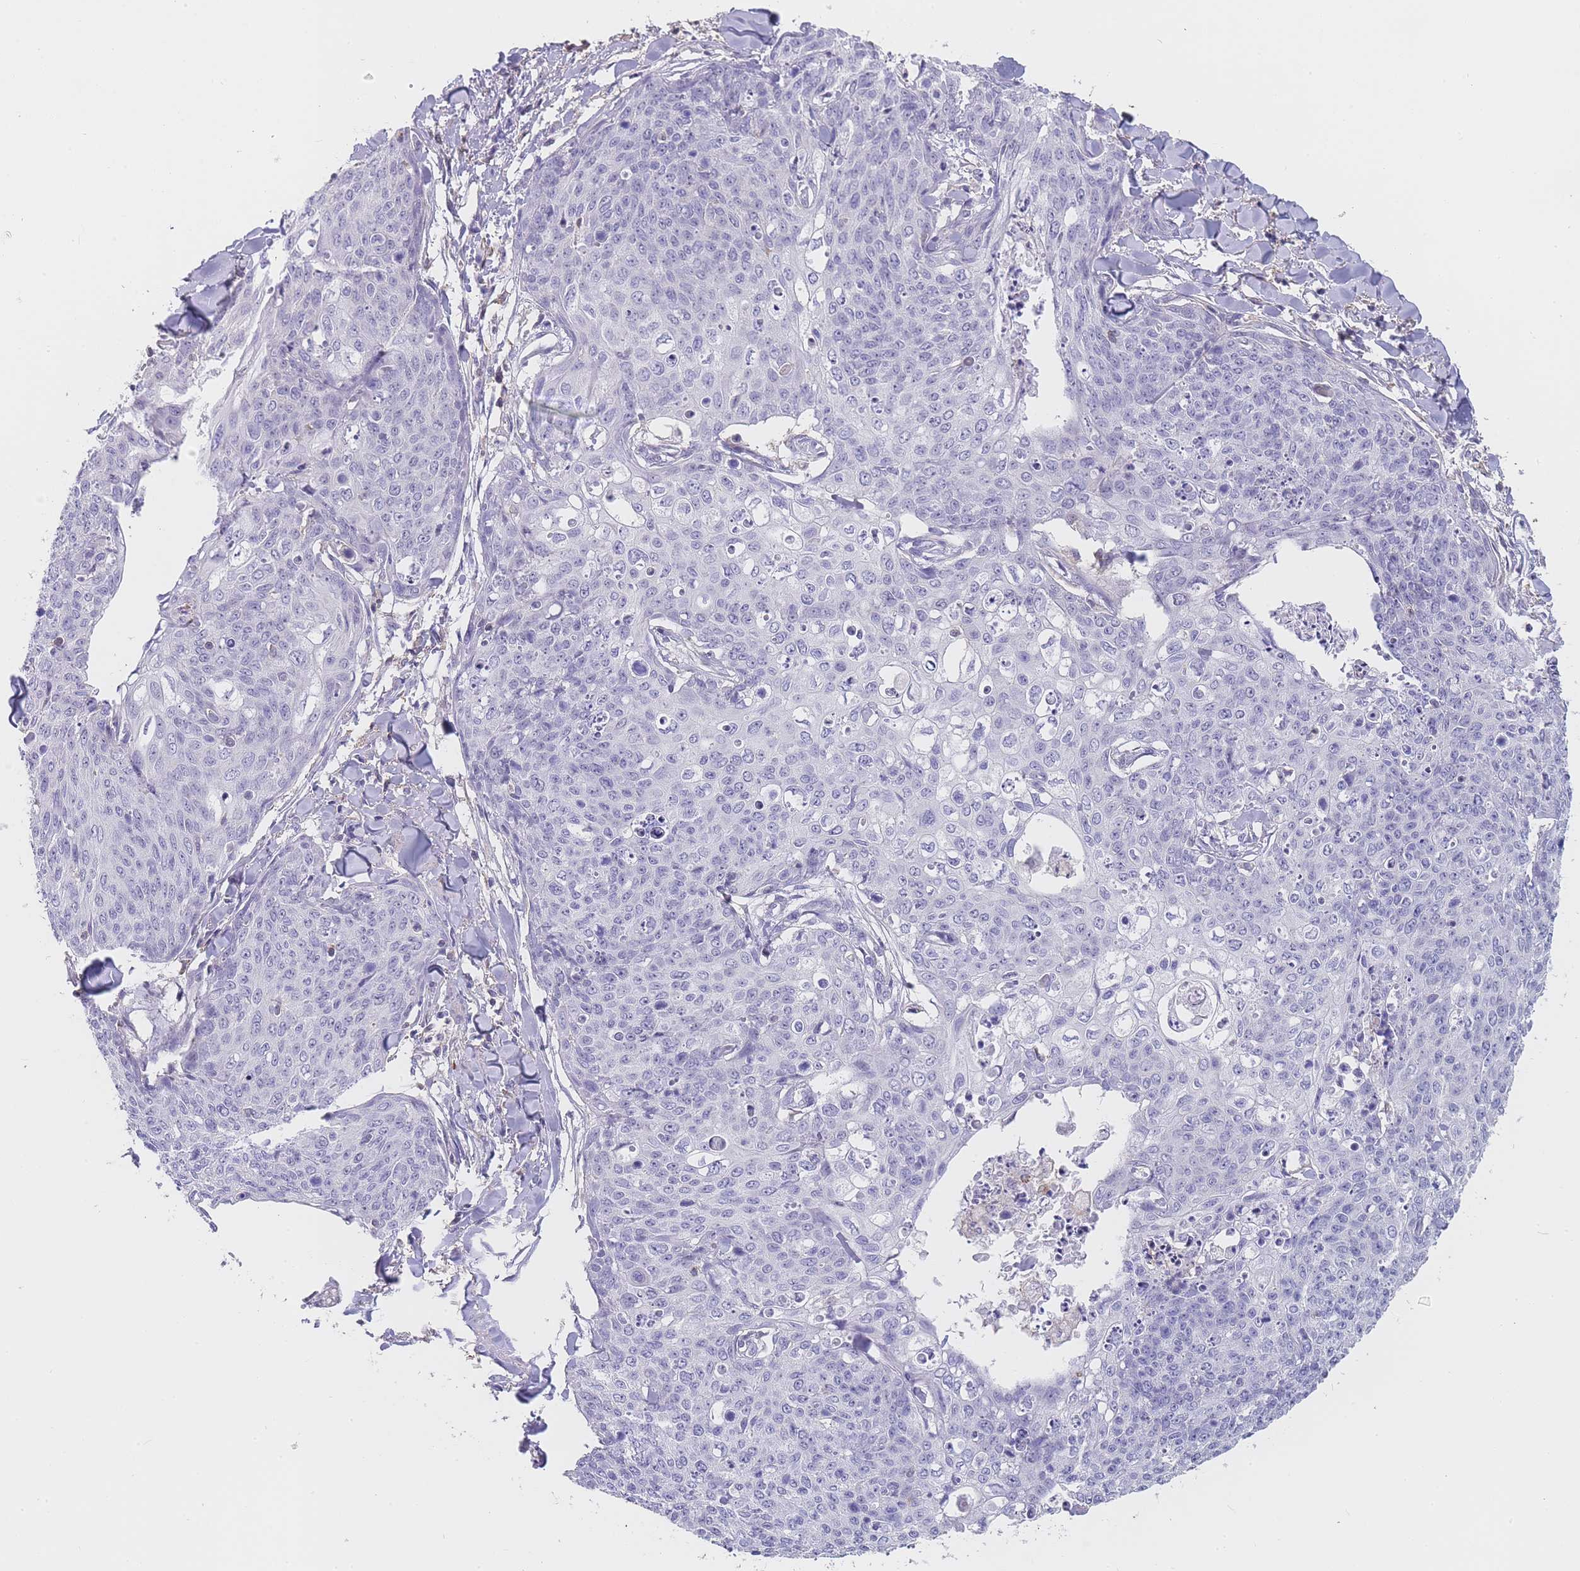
{"staining": {"intensity": "negative", "quantity": "none", "location": "none"}, "tissue": "skin cancer", "cell_type": "Tumor cells", "image_type": "cancer", "snomed": [{"axis": "morphology", "description": "Squamous cell carcinoma, NOS"}, {"axis": "topography", "description": "Skin"}, {"axis": "topography", "description": "Vulva"}], "caption": "A micrograph of human skin squamous cell carcinoma is negative for staining in tumor cells. (Immunohistochemistry (ihc), brightfield microscopy, high magnification).", "gene": "NOP14", "patient": {"sex": "female", "age": 85}}